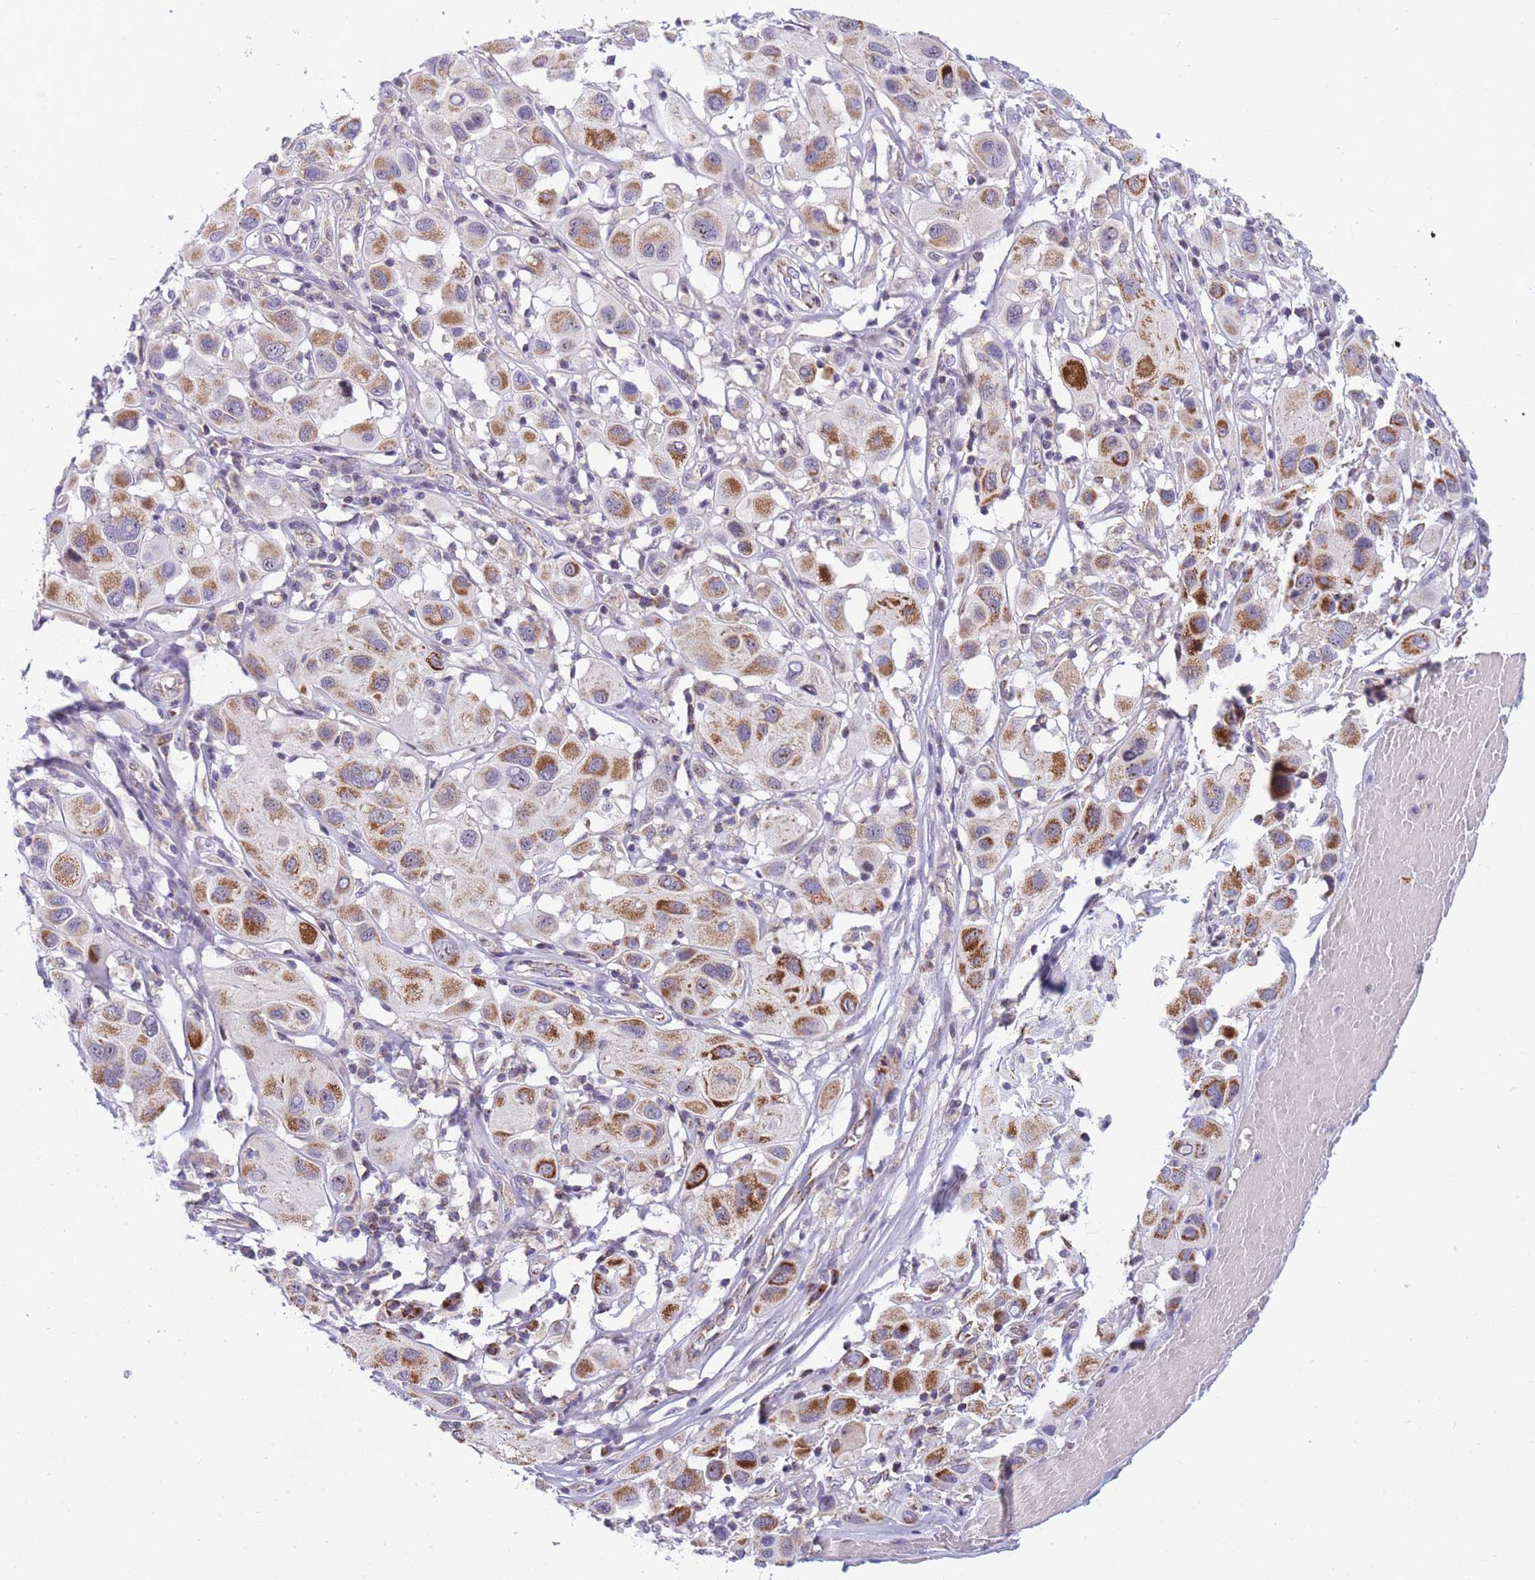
{"staining": {"intensity": "strong", "quantity": "<25%", "location": "cytoplasmic/membranous"}, "tissue": "melanoma", "cell_type": "Tumor cells", "image_type": "cancer", "snomed": [{"axis": "morphology", "description": "Malignant melanoma, Metastatic site"}, {"axis": "topography", "description": "Skin"}], "caption": "High-magnification brightfield microscopy of melanoma stained with DAB (brown) and counterstained with hematoxylin (blue). tumor cells exhibit strong cytoplasmic/membranous expression is identified in about<25% of cells. The staining is performed using DAB brown chromogen to label protein expression. The nuclei are counter-stained blue using hematoxylin.", "gene": "DDX49", "patient": {"sex": "male", "age": 41}}